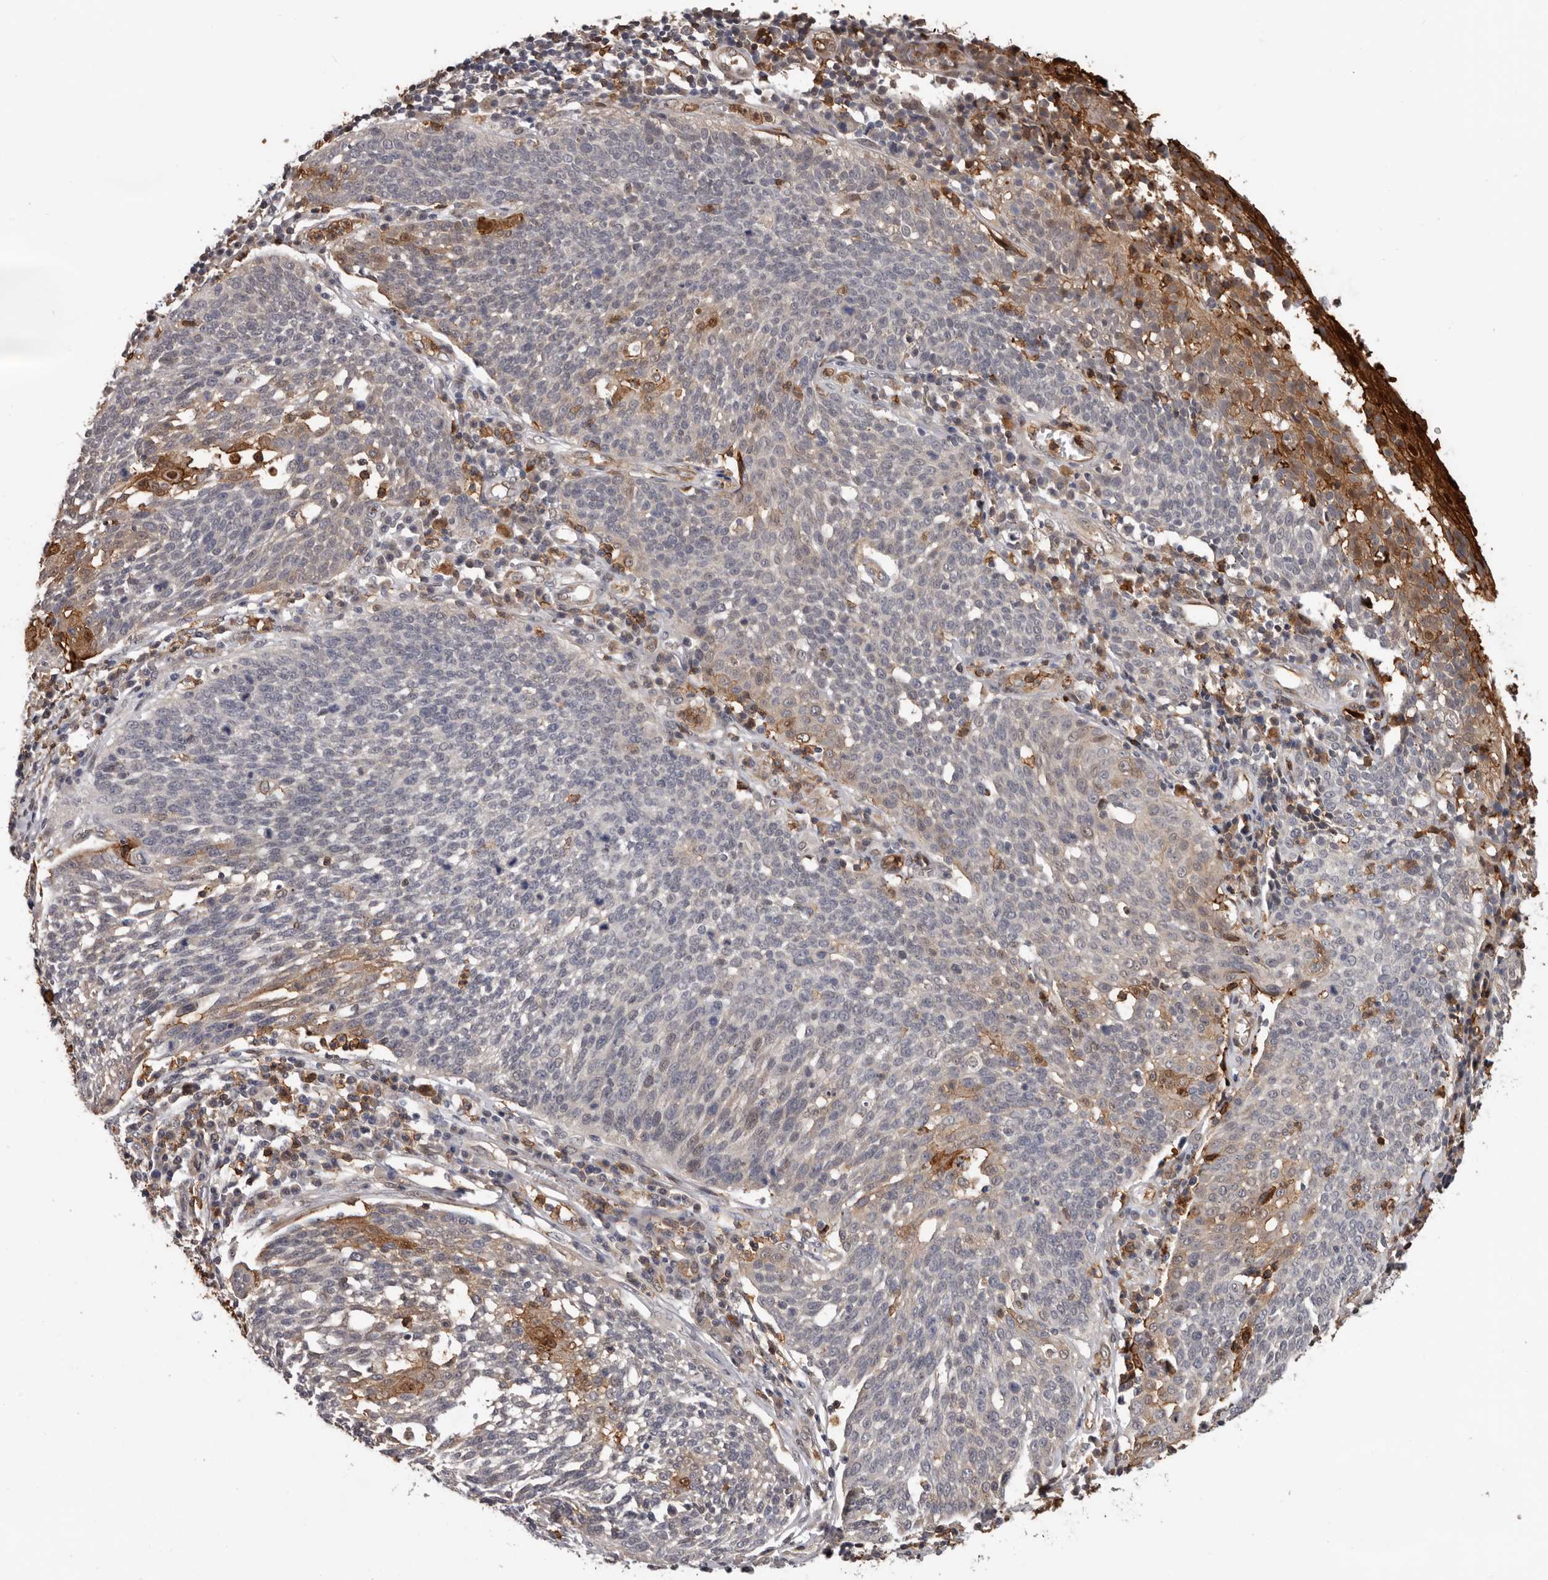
{"staining": {"intensity": "strong", "quantity": "<25%", "location": "cytoplasmic/membranous,nuclear"}, "tissue": "cervical cancer", "cell_type": "Tumor cells", "image_type": "cancer", "snomed": [{"axis": "morphology", "description": "Squamous cell carcinoma, NOS"}, {"axis": "topography", "description": "Cervix"}], "caption": "Tumor cells show strong cytoplasmic/membranous and nuclear staining in approximately <25% of cells in cervical cancer (squamous cell carcinoma).", "gene": "PRR12", "patient": {"sex": "female", "age": 34}}